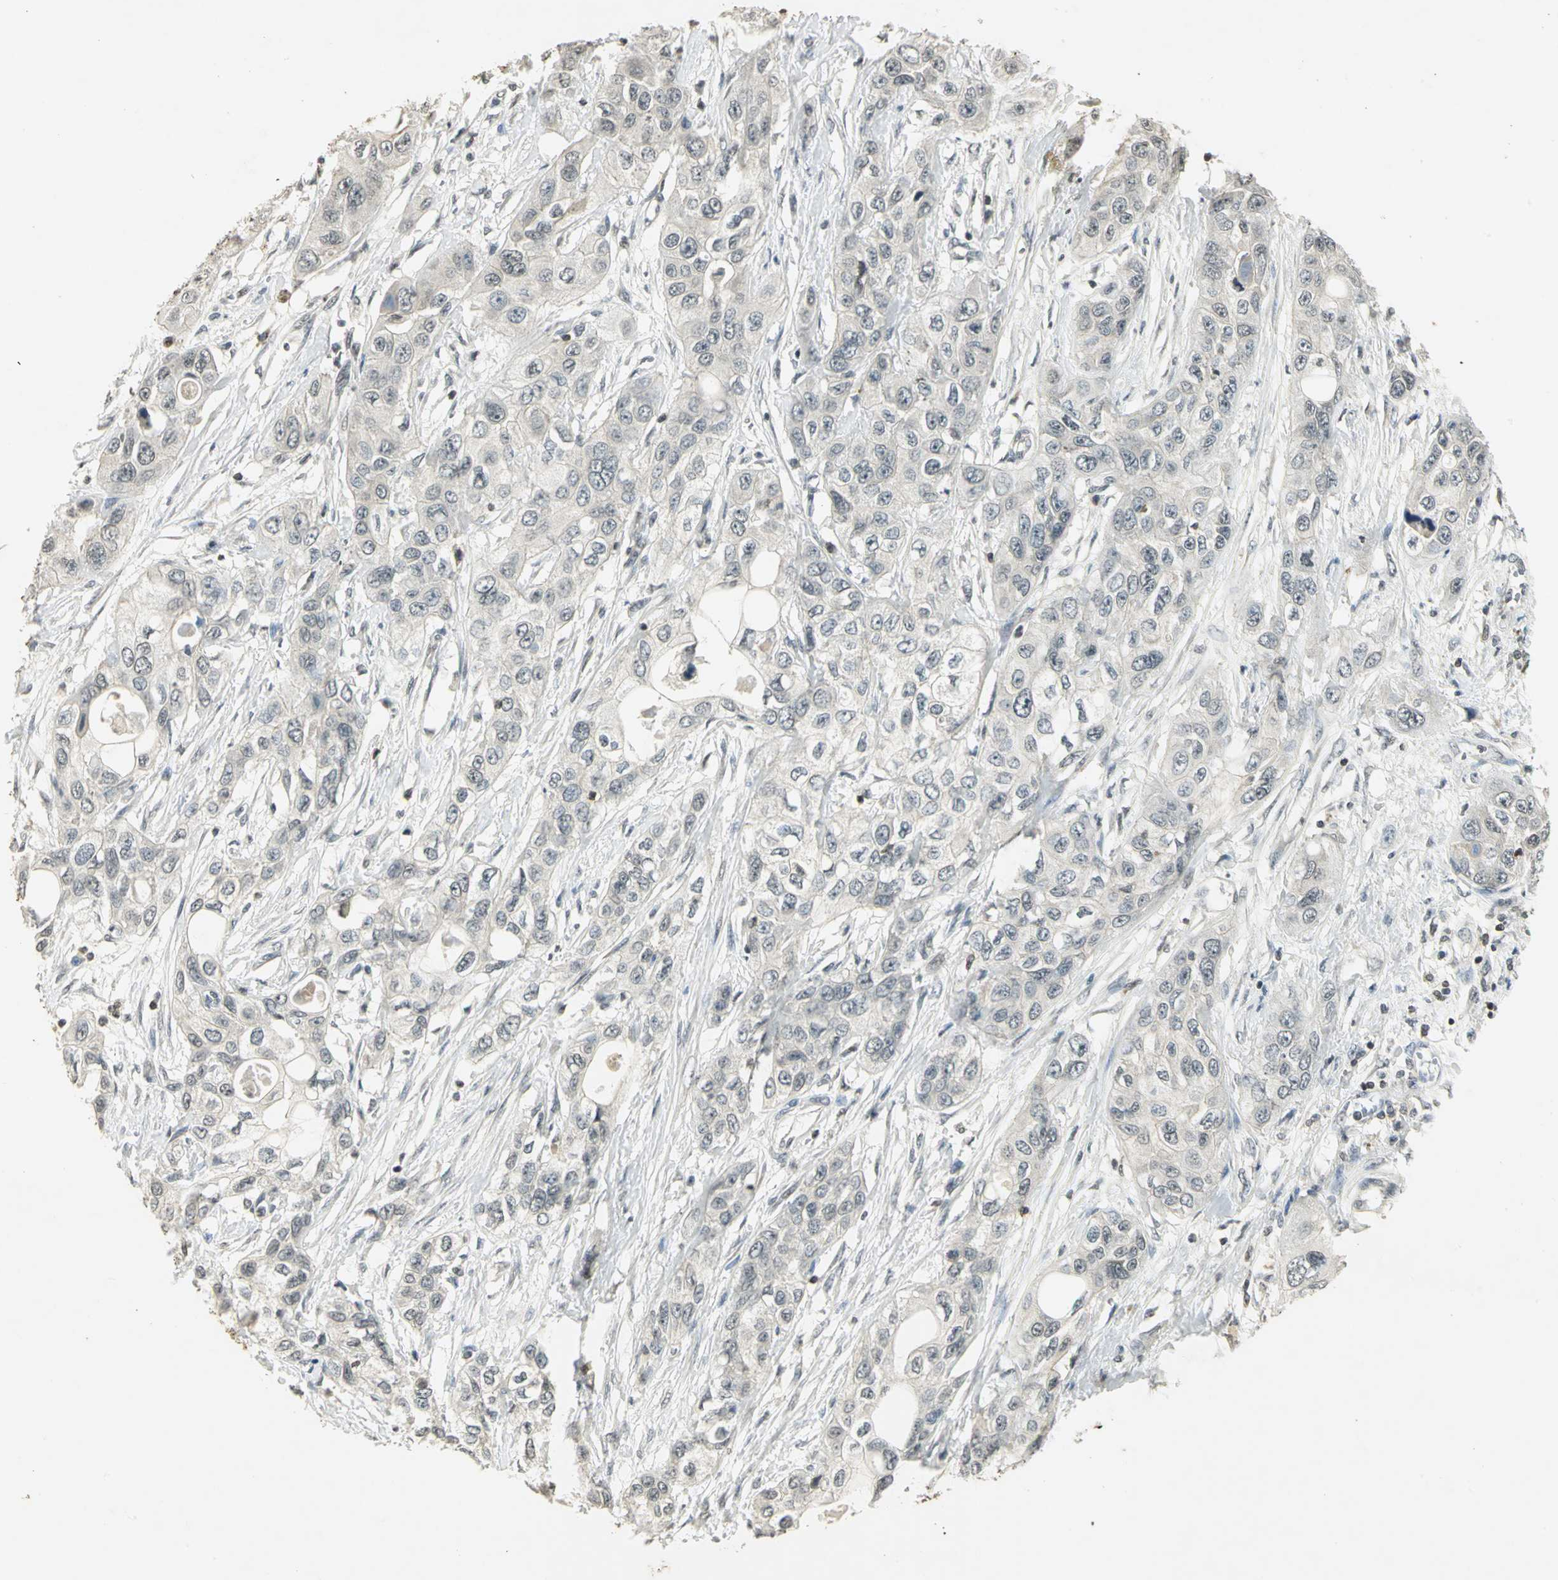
{"staining": {"intensity": "negative", "quantity": "none", "location": "none"}, "tissue": "pancreatic cancer", "cell_type": "Tumor cells", "image_type": "cancer", "snomed": [{"axis": "morphology", "description": "Adenocarcinoma, NOS"}, {"axis": "topography", "description": "Pancreas"}], "caption": "High magnification brightfield microscopy of pancreatic adenocarcinoma stained with DAB (brown) and counterstained with hematoxylin (blue): tumor cells show no significant staining. The staining was performed using DAB to visualize the protein expression in brown, while the nuclei were stained in blue with hematoxylin (Magnification: 20x).", "gene": "IL16", "patient": {"sex": "female", "age": 70}}